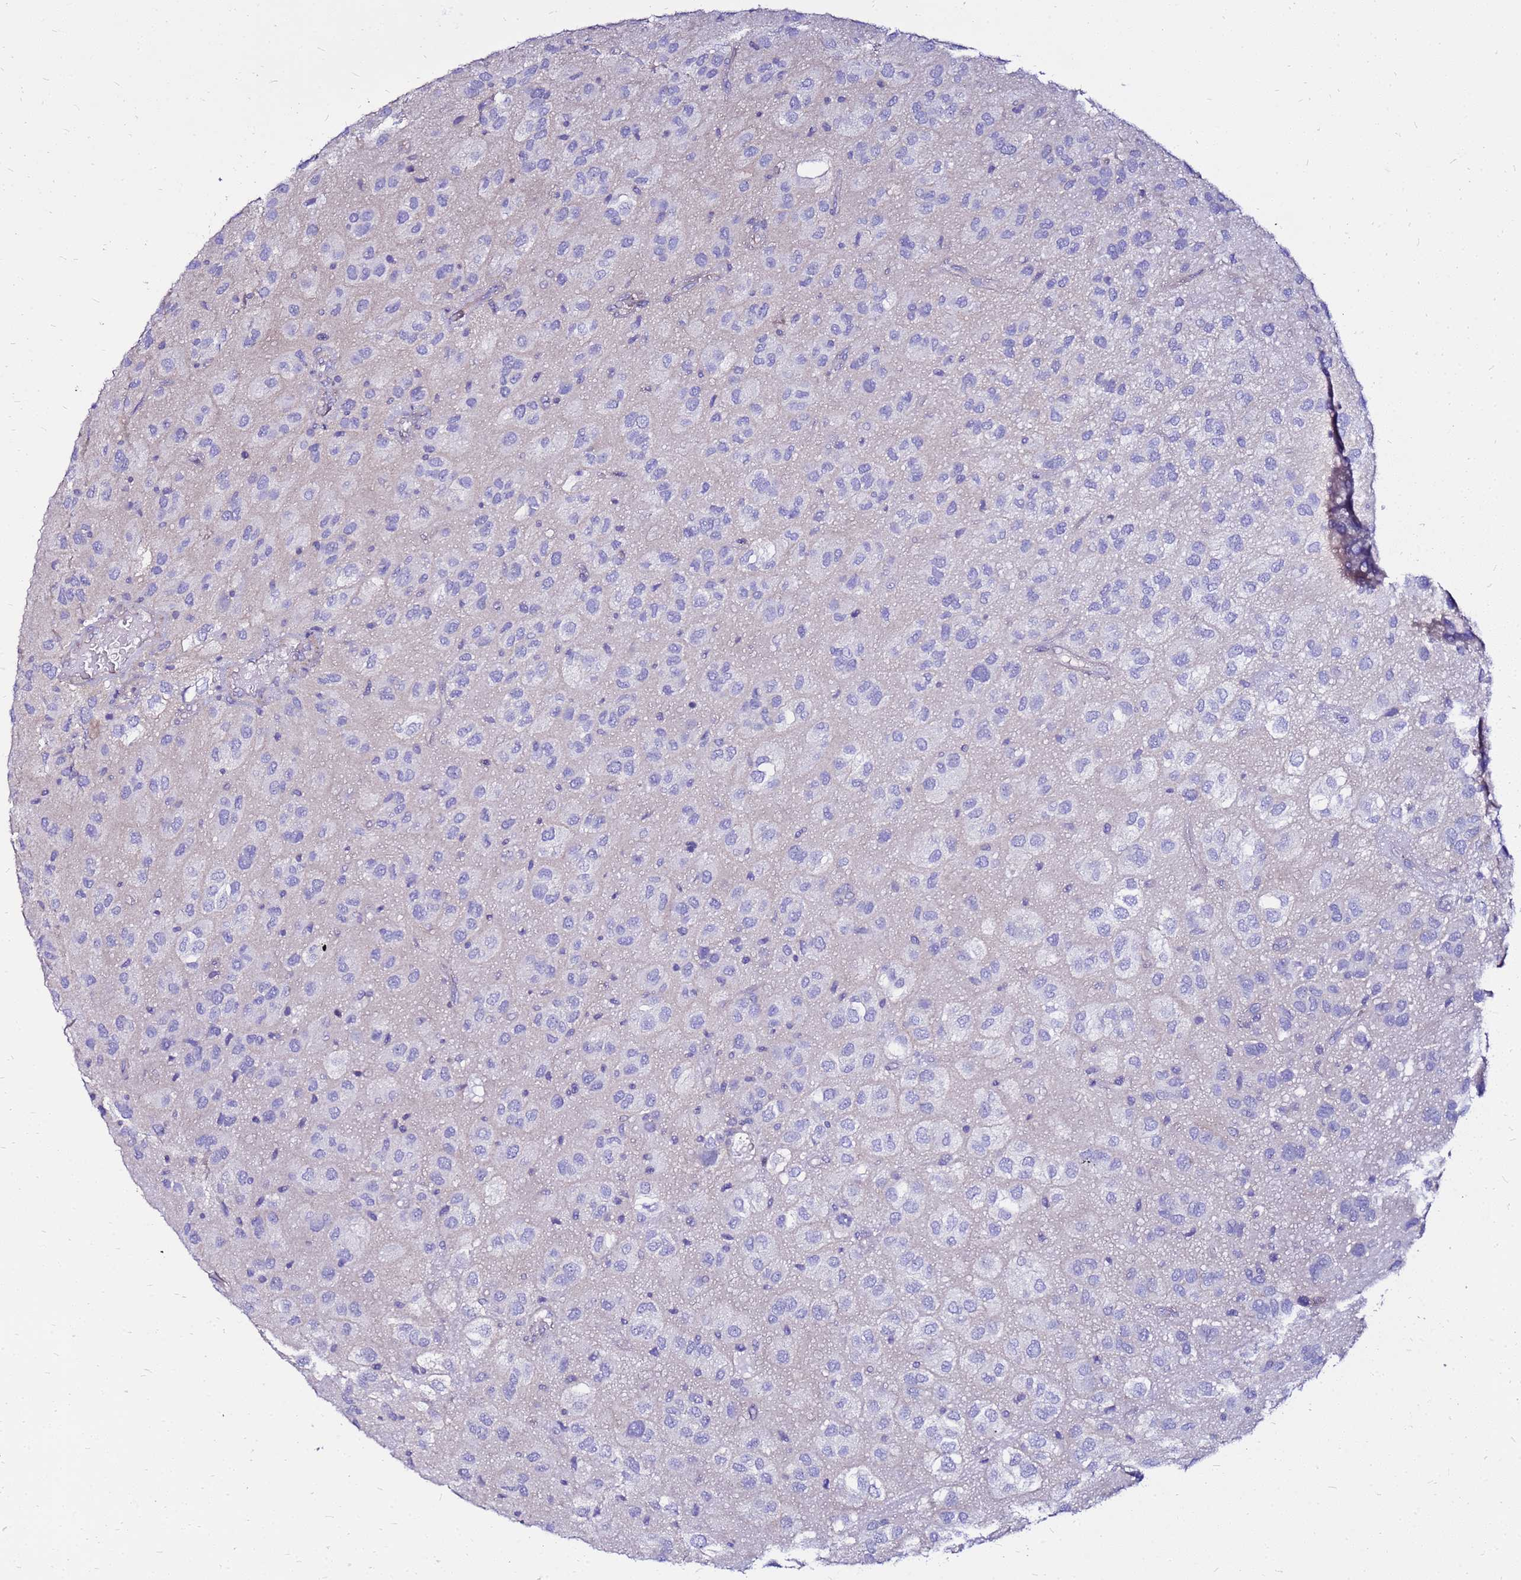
{"staining": {"intensity": "negative", "quantity": "none", "location": "none"}, "tissue": "glioma", "cell_type": "Tumor cells", "image_type": "cancer", "snomed": [{"axis": "morphology", "description": "Glioma, malignant, Low grade"}, {"axis": "topography", "description": "Brain"}], "caption": "Tumor cells show no significant protein staining in glioma.", "gene": "ARHGEF5", "patient": {"sex": "male", "age": 66}}